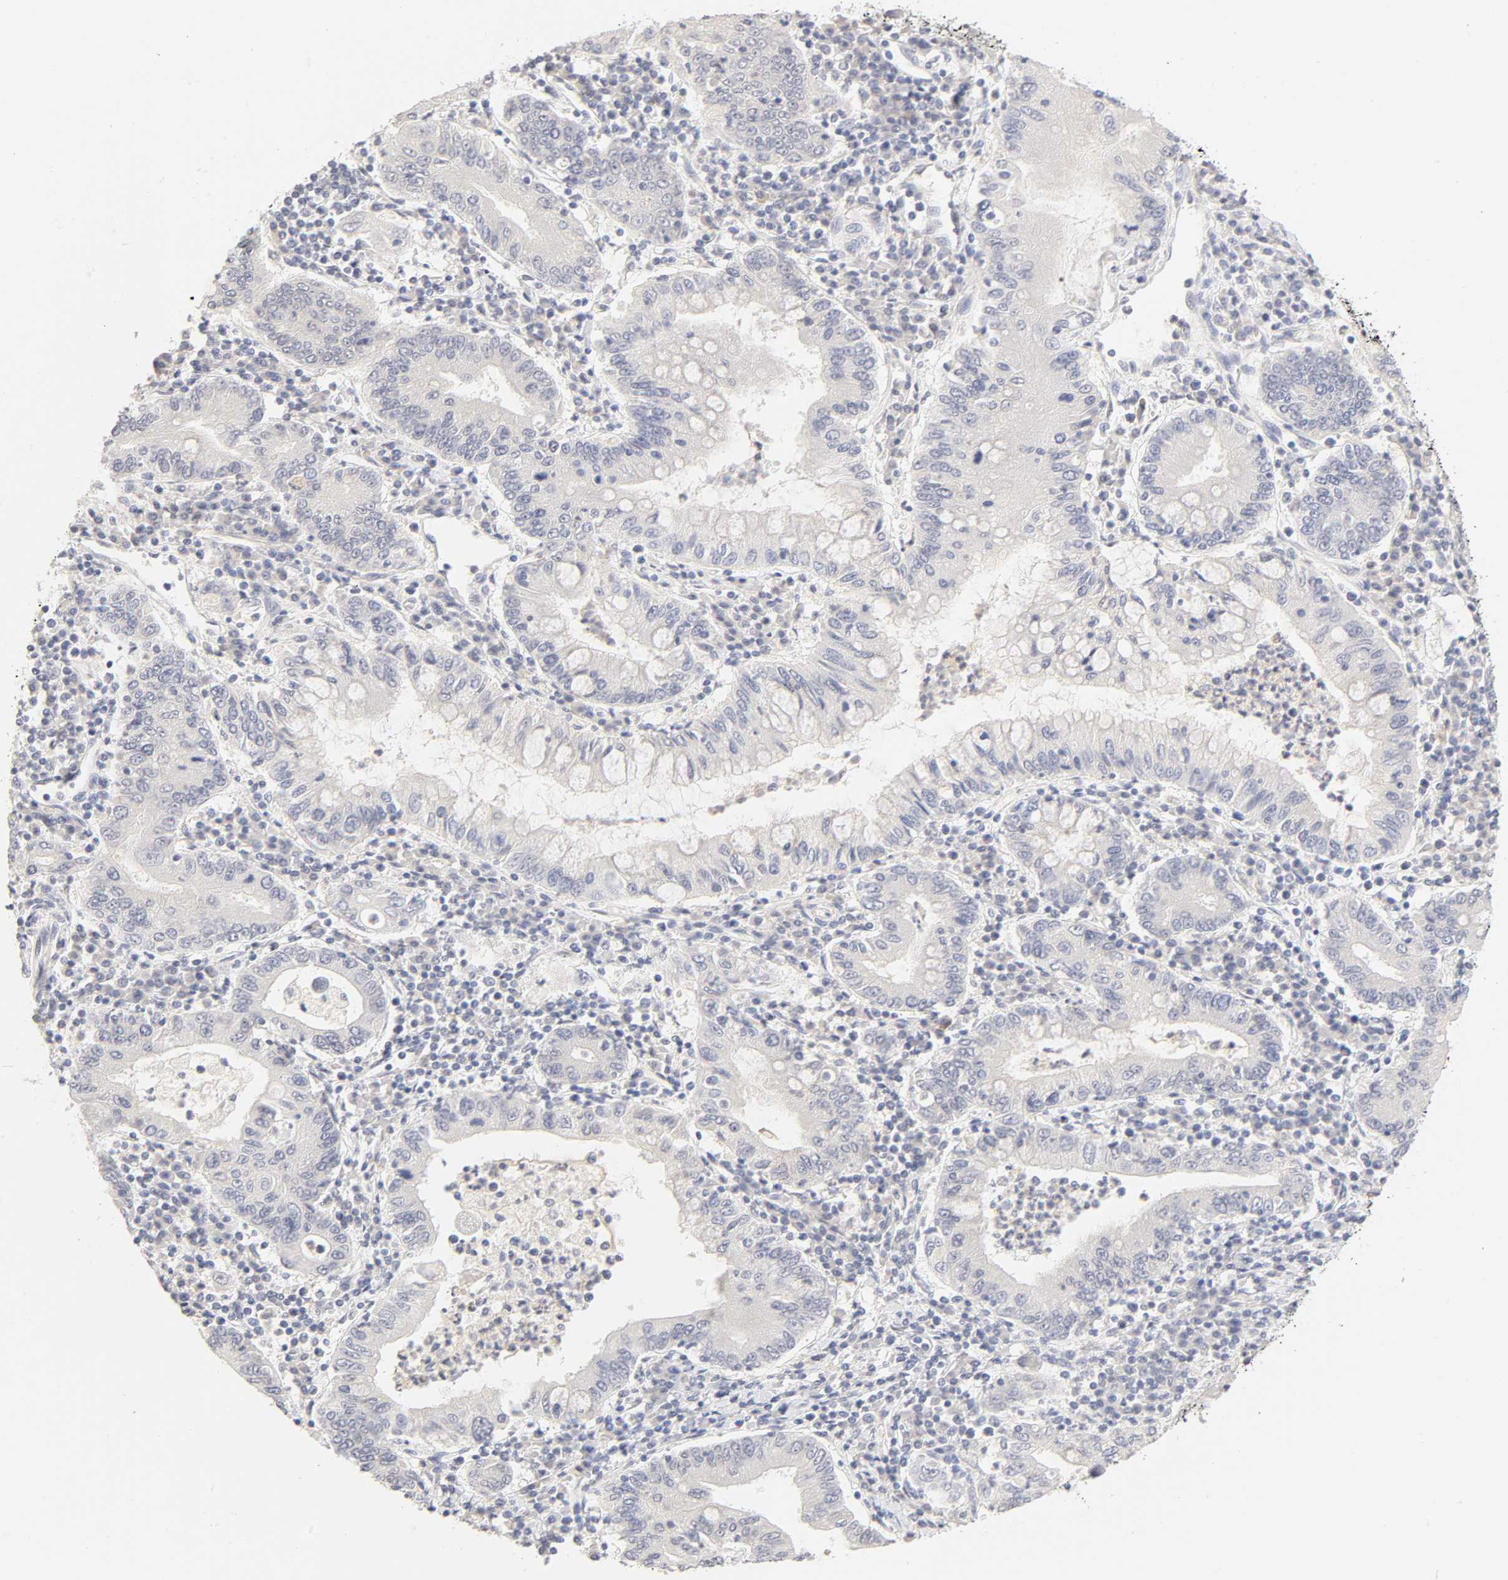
{"staining": {"intensity": "negative", "quantity": "none", "location": "none"}, "tissue": "stomach cancer", "cell_type": "Tumor cells", "image_type": "cancer", "snomed": [{"axis": "morphology", "description": "Normal tissue, NOS"}, {"axis": "morphology", "description": "Adenocarcinoma, NOS"}, {"axis": "topography", "description": "Esophagus"}, {"axis": "topography", "description": "Stomach, upper"}, {"axis": "topography", "description": "Peripheral nerve tissue"}], "caption": "IHC image of neoplastic tissue: human stomach adenocarcinoma stained with DAB (3,3'-diaminobenzidine) exhibits no significant protein positivity in tumor cells.", "gene": "CYP4B1", "patient": {"sex": "male", "age": 62}}